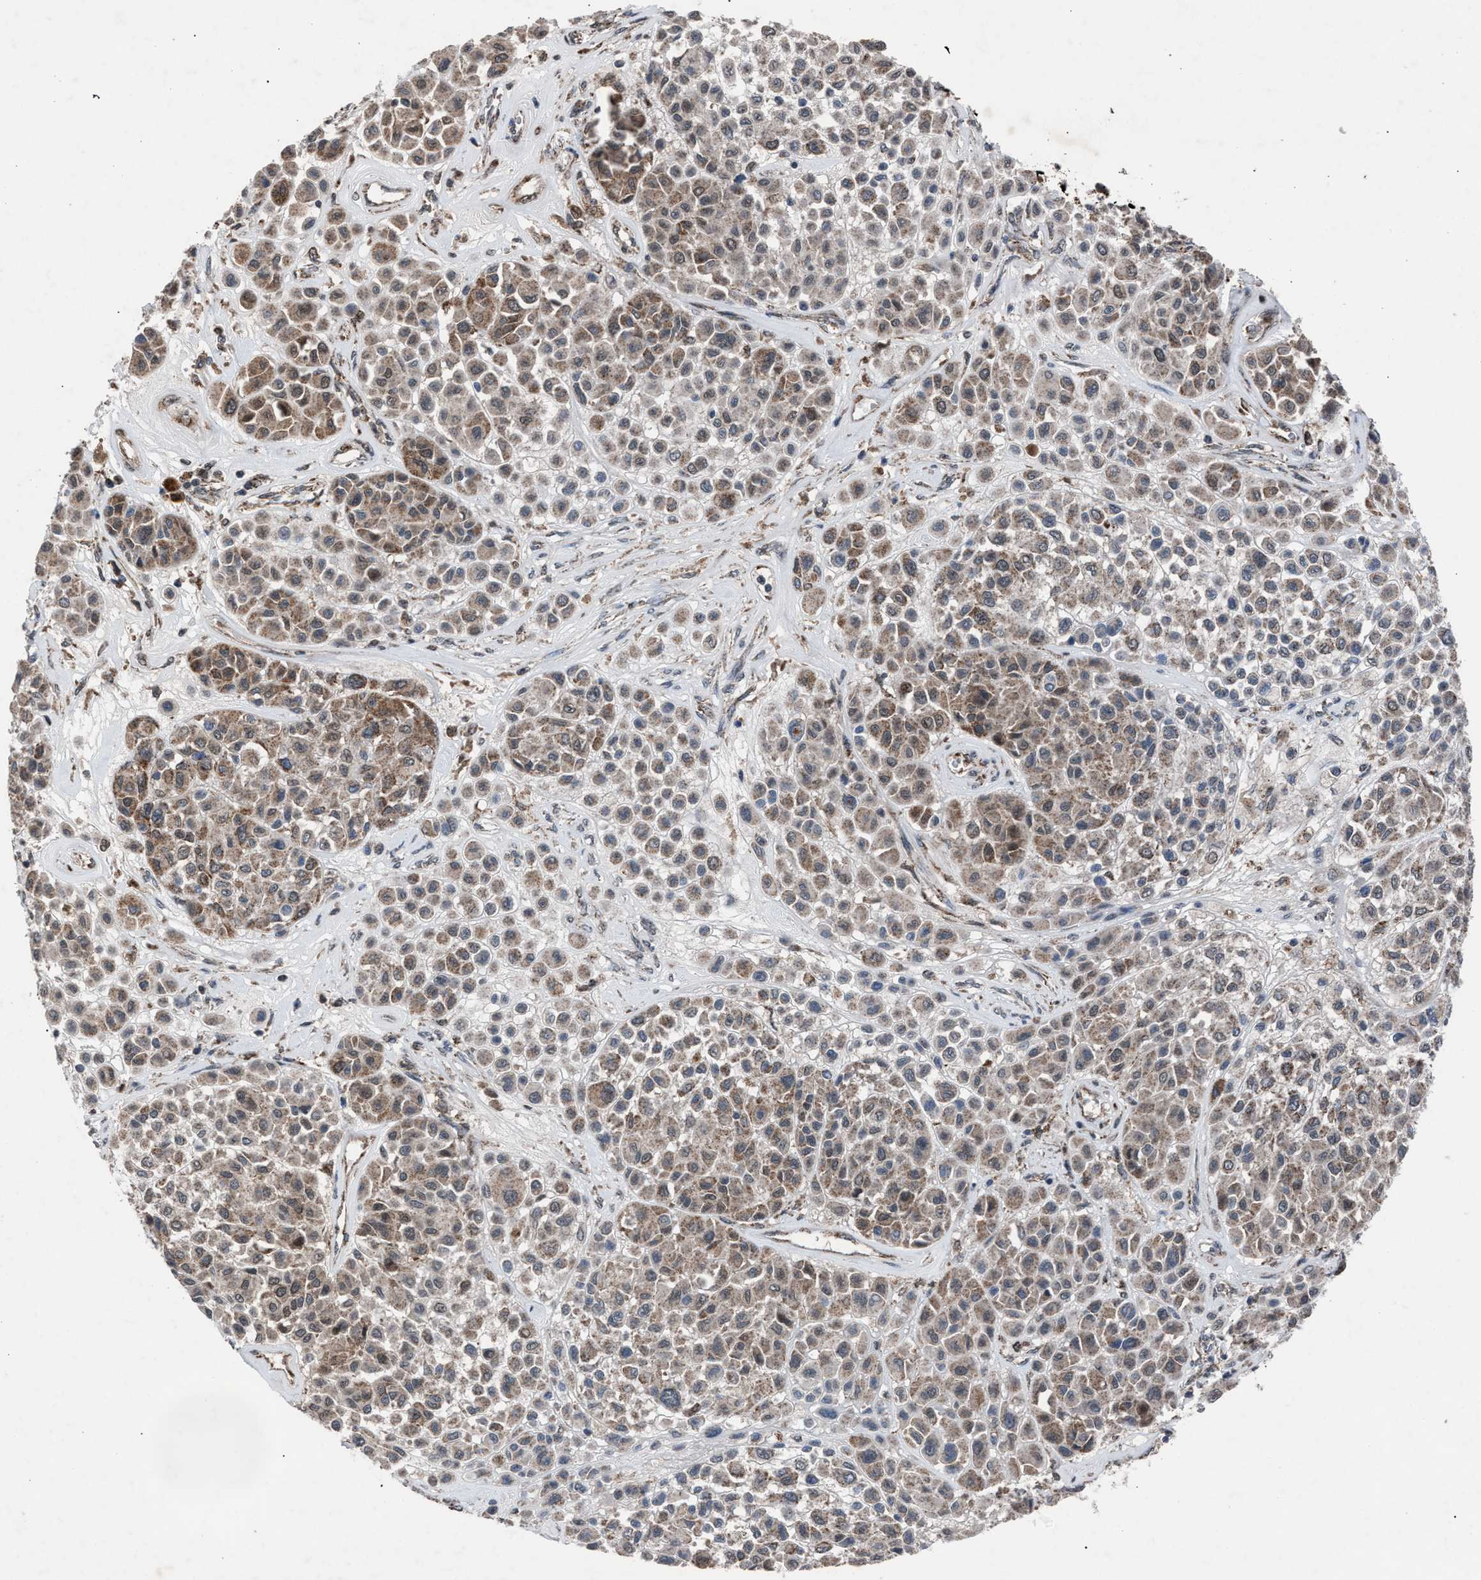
{"staining": {"intensity": "weak", "quantity": ">75%", "location": "cytoplasmic/membranous"}, "tissue": "melanoma", "cell_type": "Tumor cells", "image_type": "cancer", "snomed": [{"axis": "morphology", "description": "Malignant melanoma, Metastatic site"}, {"axis": "topography", "description": "Soft tissue"}], "caption": "Brown immunohistochemical staining in human melanoma reveals weak cytoplasmic/membranous staining in about >75% of tumor cells.", "gene": "HSD17B4", "patient": {"sex": "male", "age": 41}}